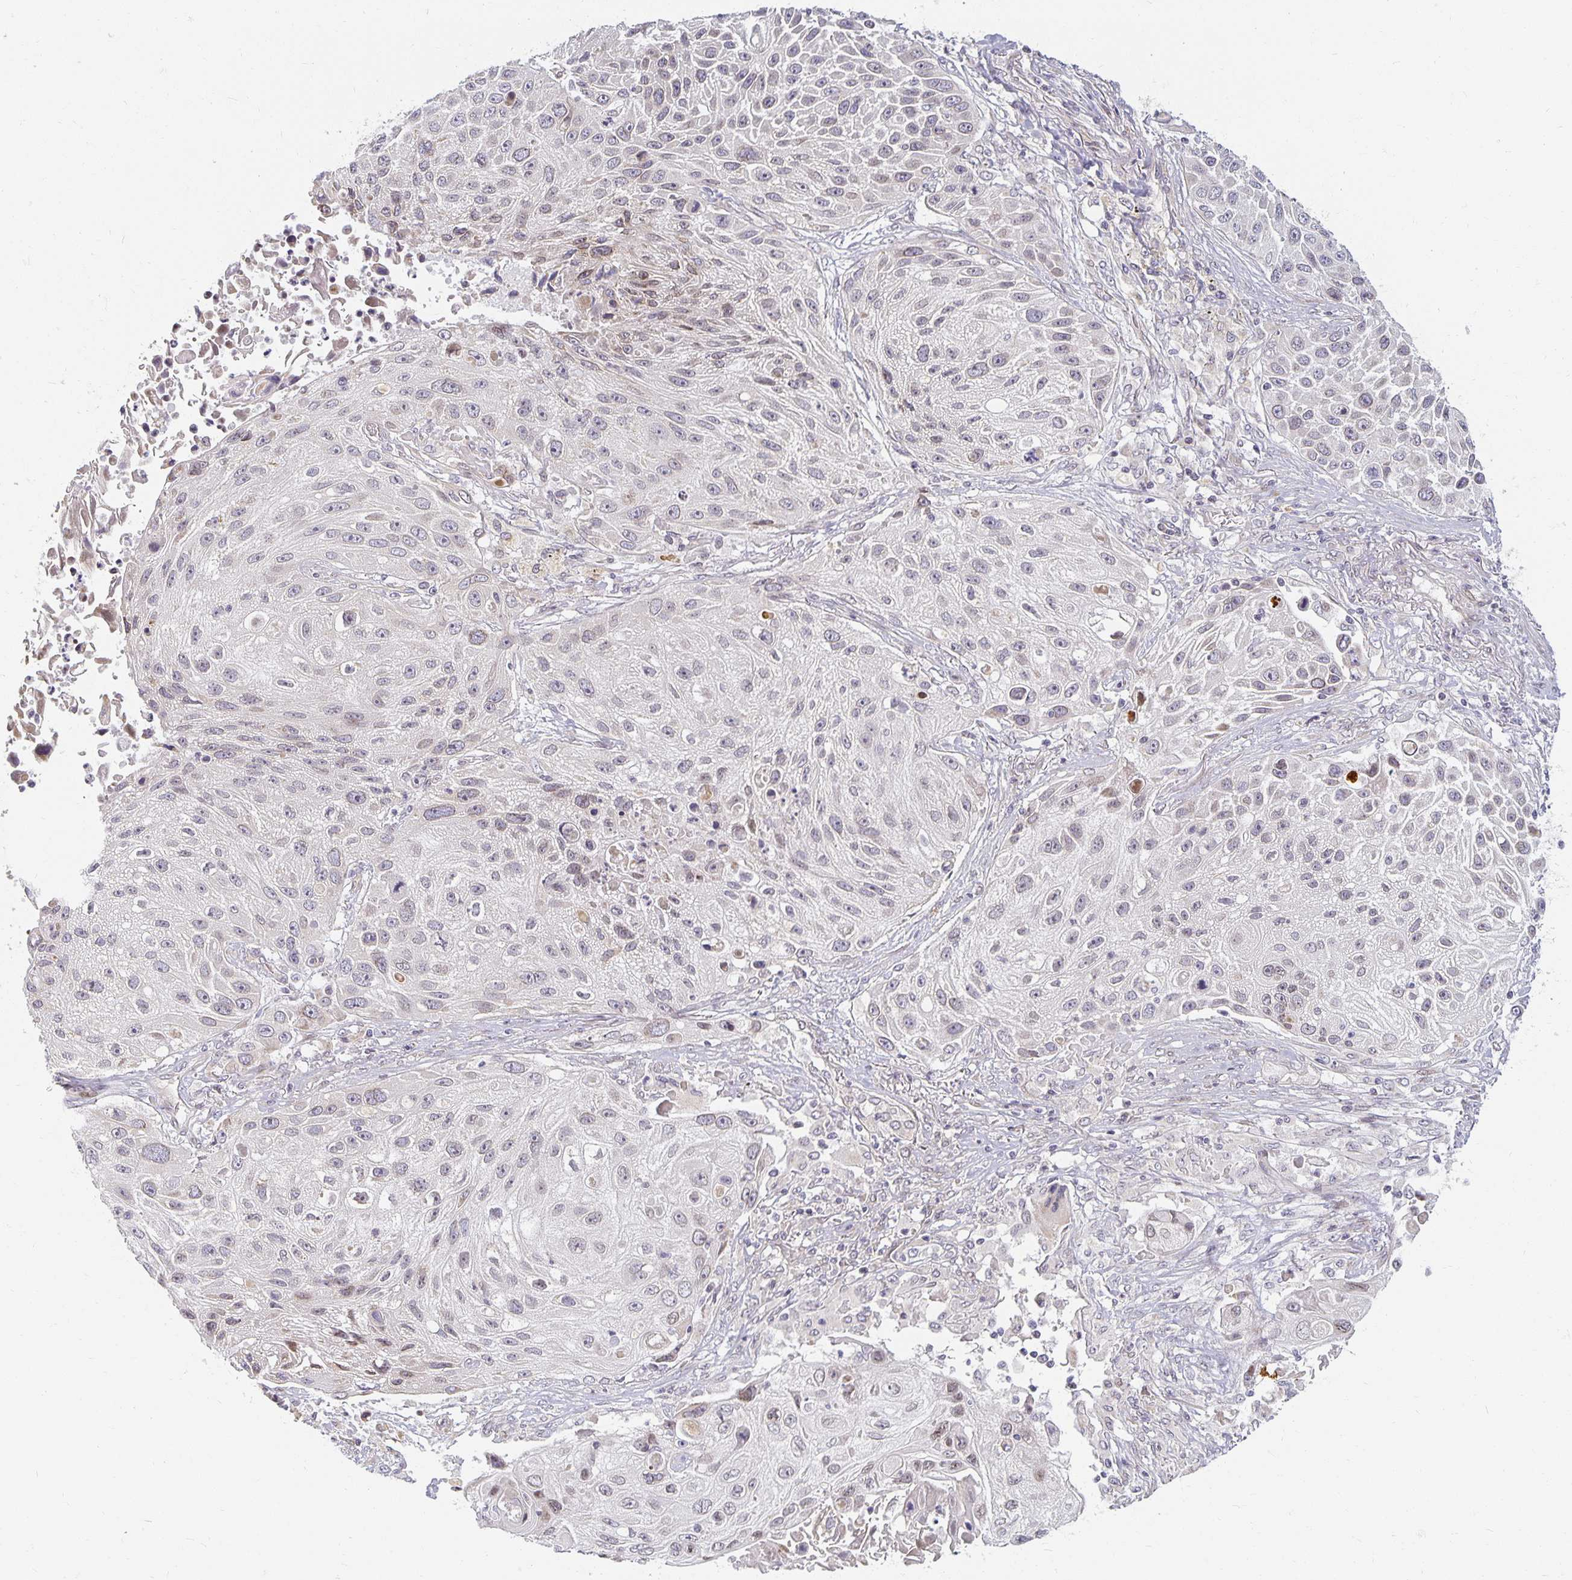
{"staining": {"intensity": "weak", "quantity": "<25%", "location": "cytoplasmic/membranous,nuclear"}, "tissue": "lung cancer", "cell_type": "Tumor cells", "image_type": "cancer", "snomed": [{"axis": "morphology", "description": "Normal morphology"}, {"axis": "morphology", "description": "Squamous cell carcinoma, NOS"}, {"axis": "topography", "description": "Lymph node"}, {"axis": "topography", "description": "Lung"}], "caption": "A high-resolution image shows IHC staining of lung squamous cell carcinoma, which exhibits no significant staining in tumor cells.", "gene": "EHF", "patient": {"sex": "male", "age": 67}}